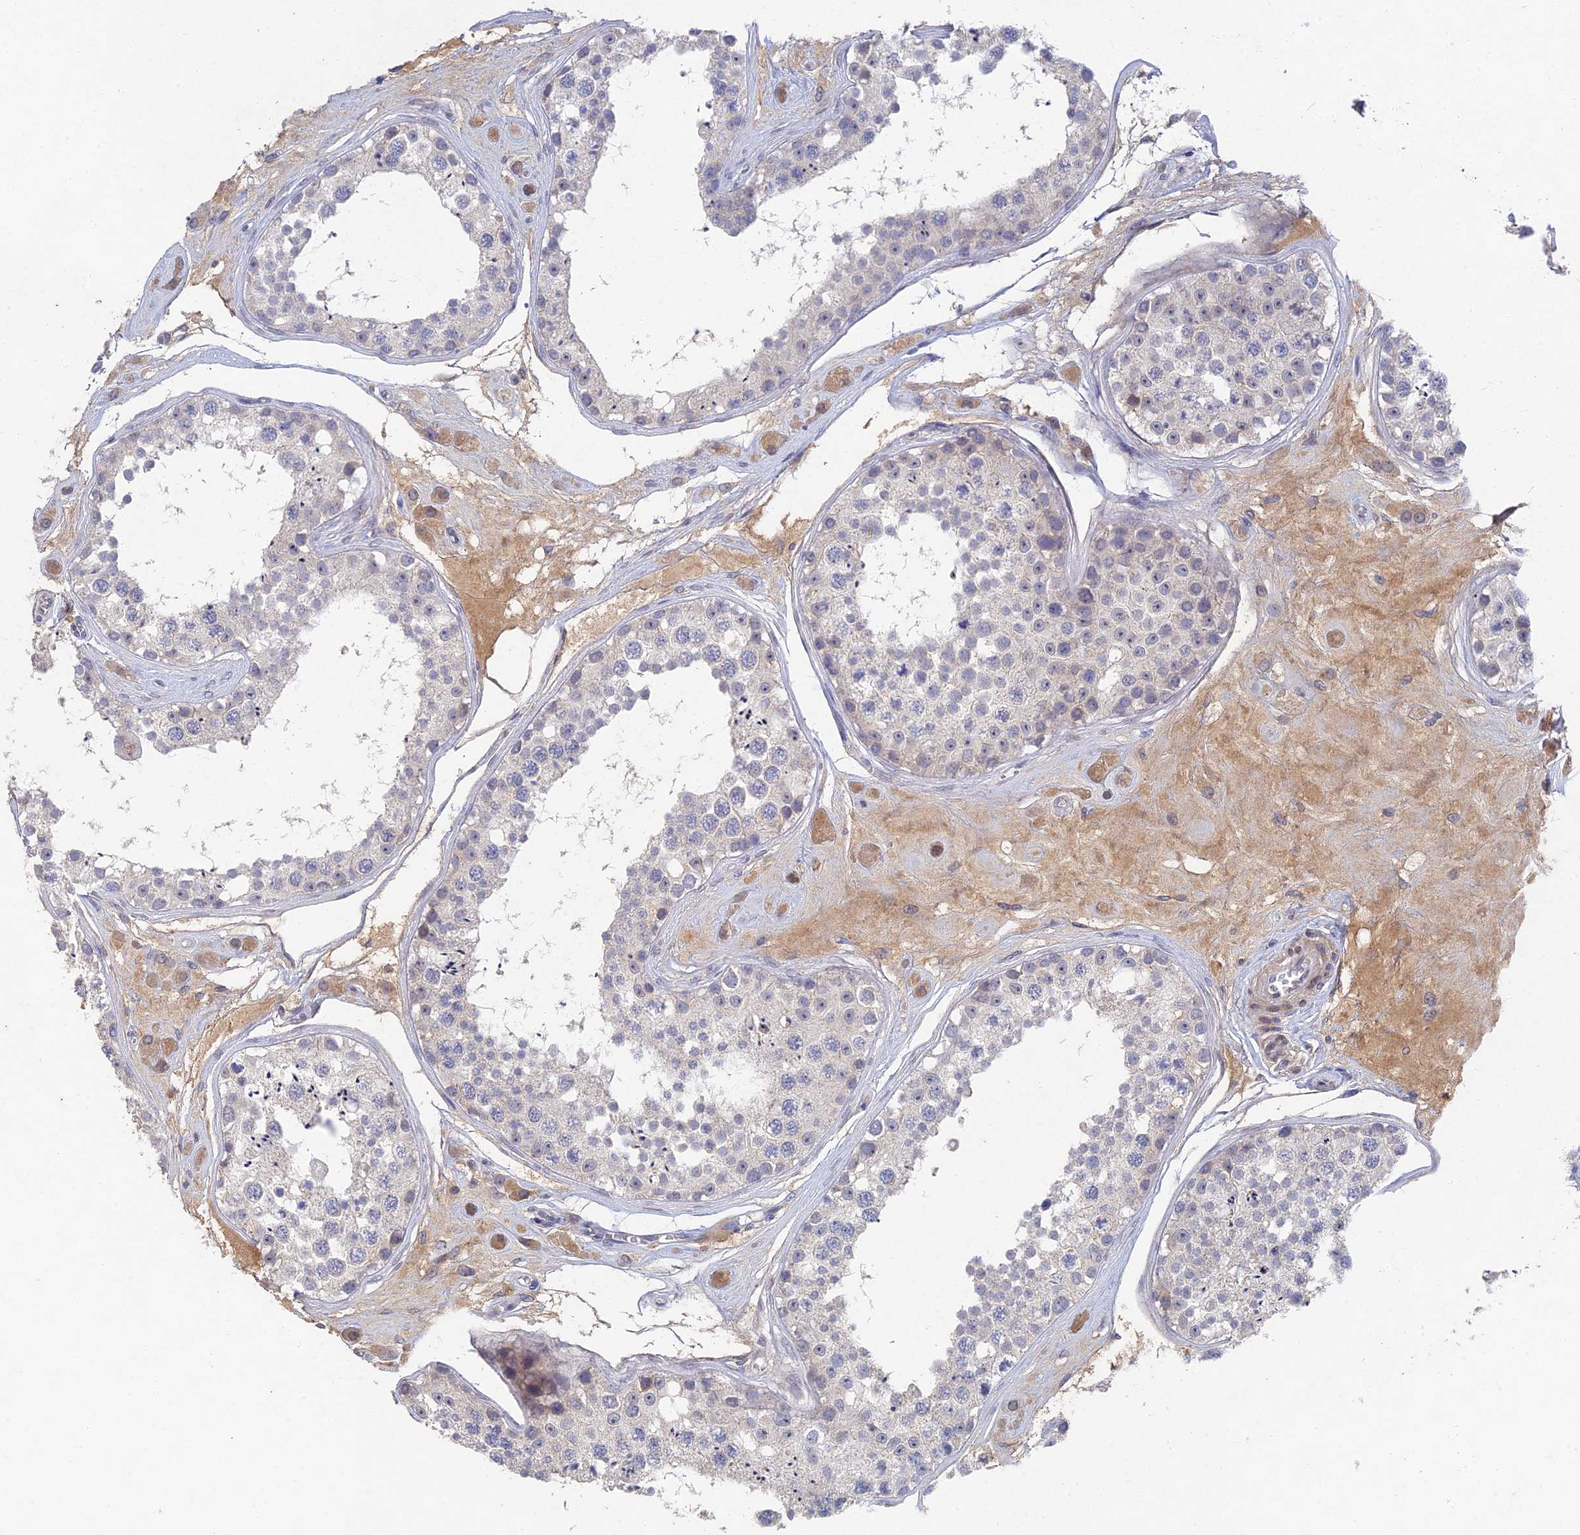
{"staining": {"intensity": "negative", "quantity": "none", "location": "none"}, "tissue": "testis", "cell_type": "Cells in seminiferous ducts", "image_type": "normal", "snomed": [{"axis": "morphology", "description": "Normal tissue, NOS"}, {"axis": "topography", "description": "Testis"}], "caption": "Testis stained for a protein using IHC shows no positivity cells in seminiferous ducts.", "gene": "GNA15", "patient": {"sex": "male", "age": 25}}